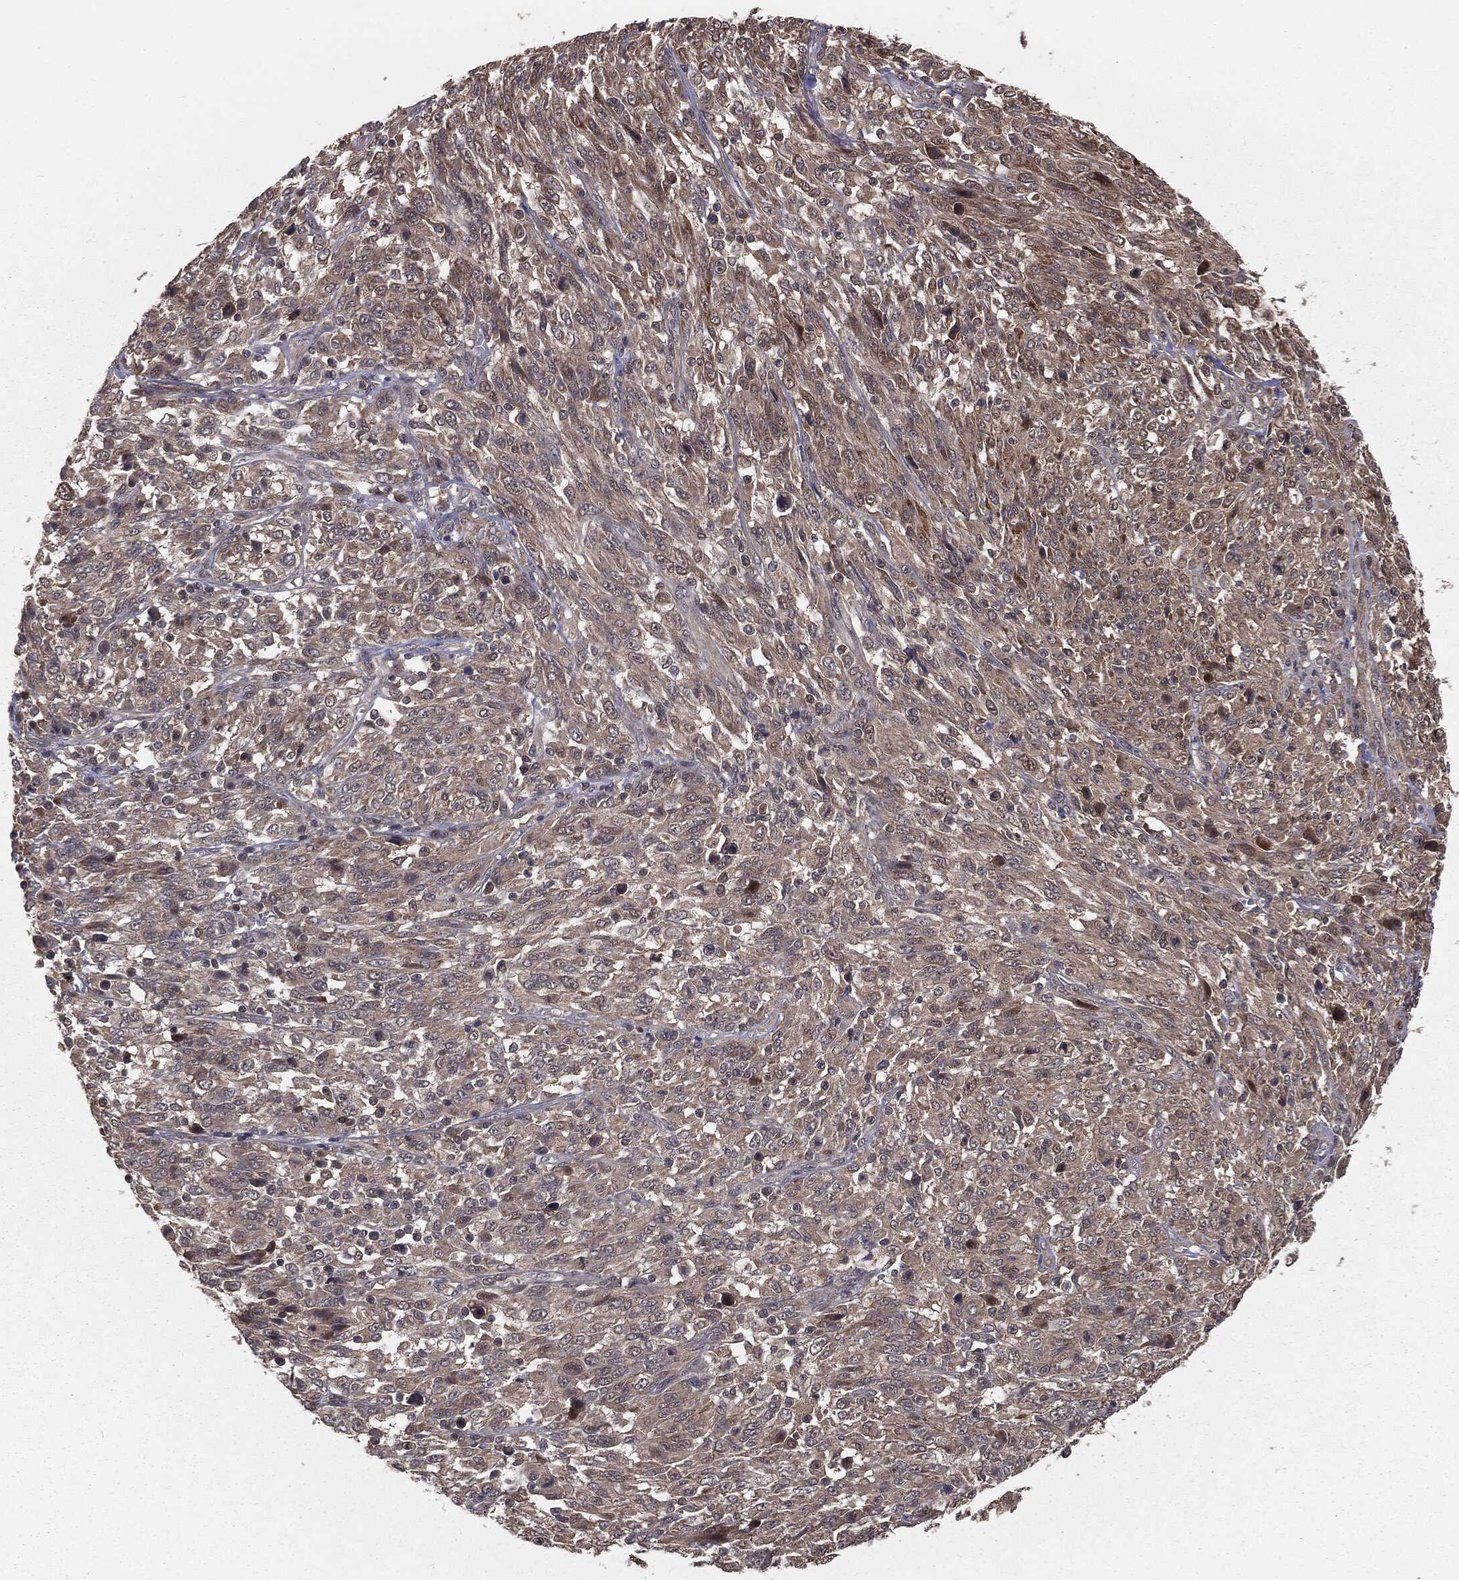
{"staining": {"intensity": "weak", "quantity": ">75%", "location": "cytoplasmic/membranous"}, "tissue": "melanoma", "cell_type": "Tumor cells", "image_type": "cancer", "snomed": [{"axis": "morphology", "description": "Malignant melanoma, NOS"}, {"axis": "topography", "description": "Skin"}], "caption": "A high-resolution photomicrograph shows immunohistochemistry (IHC) staining of malignant melanoma, which exhibits weak cytoplasmic/membranous positivity in about >75% of tumor cells.", "gene": "FBXO7", "patient": {"sex": "female", "age": 91}}